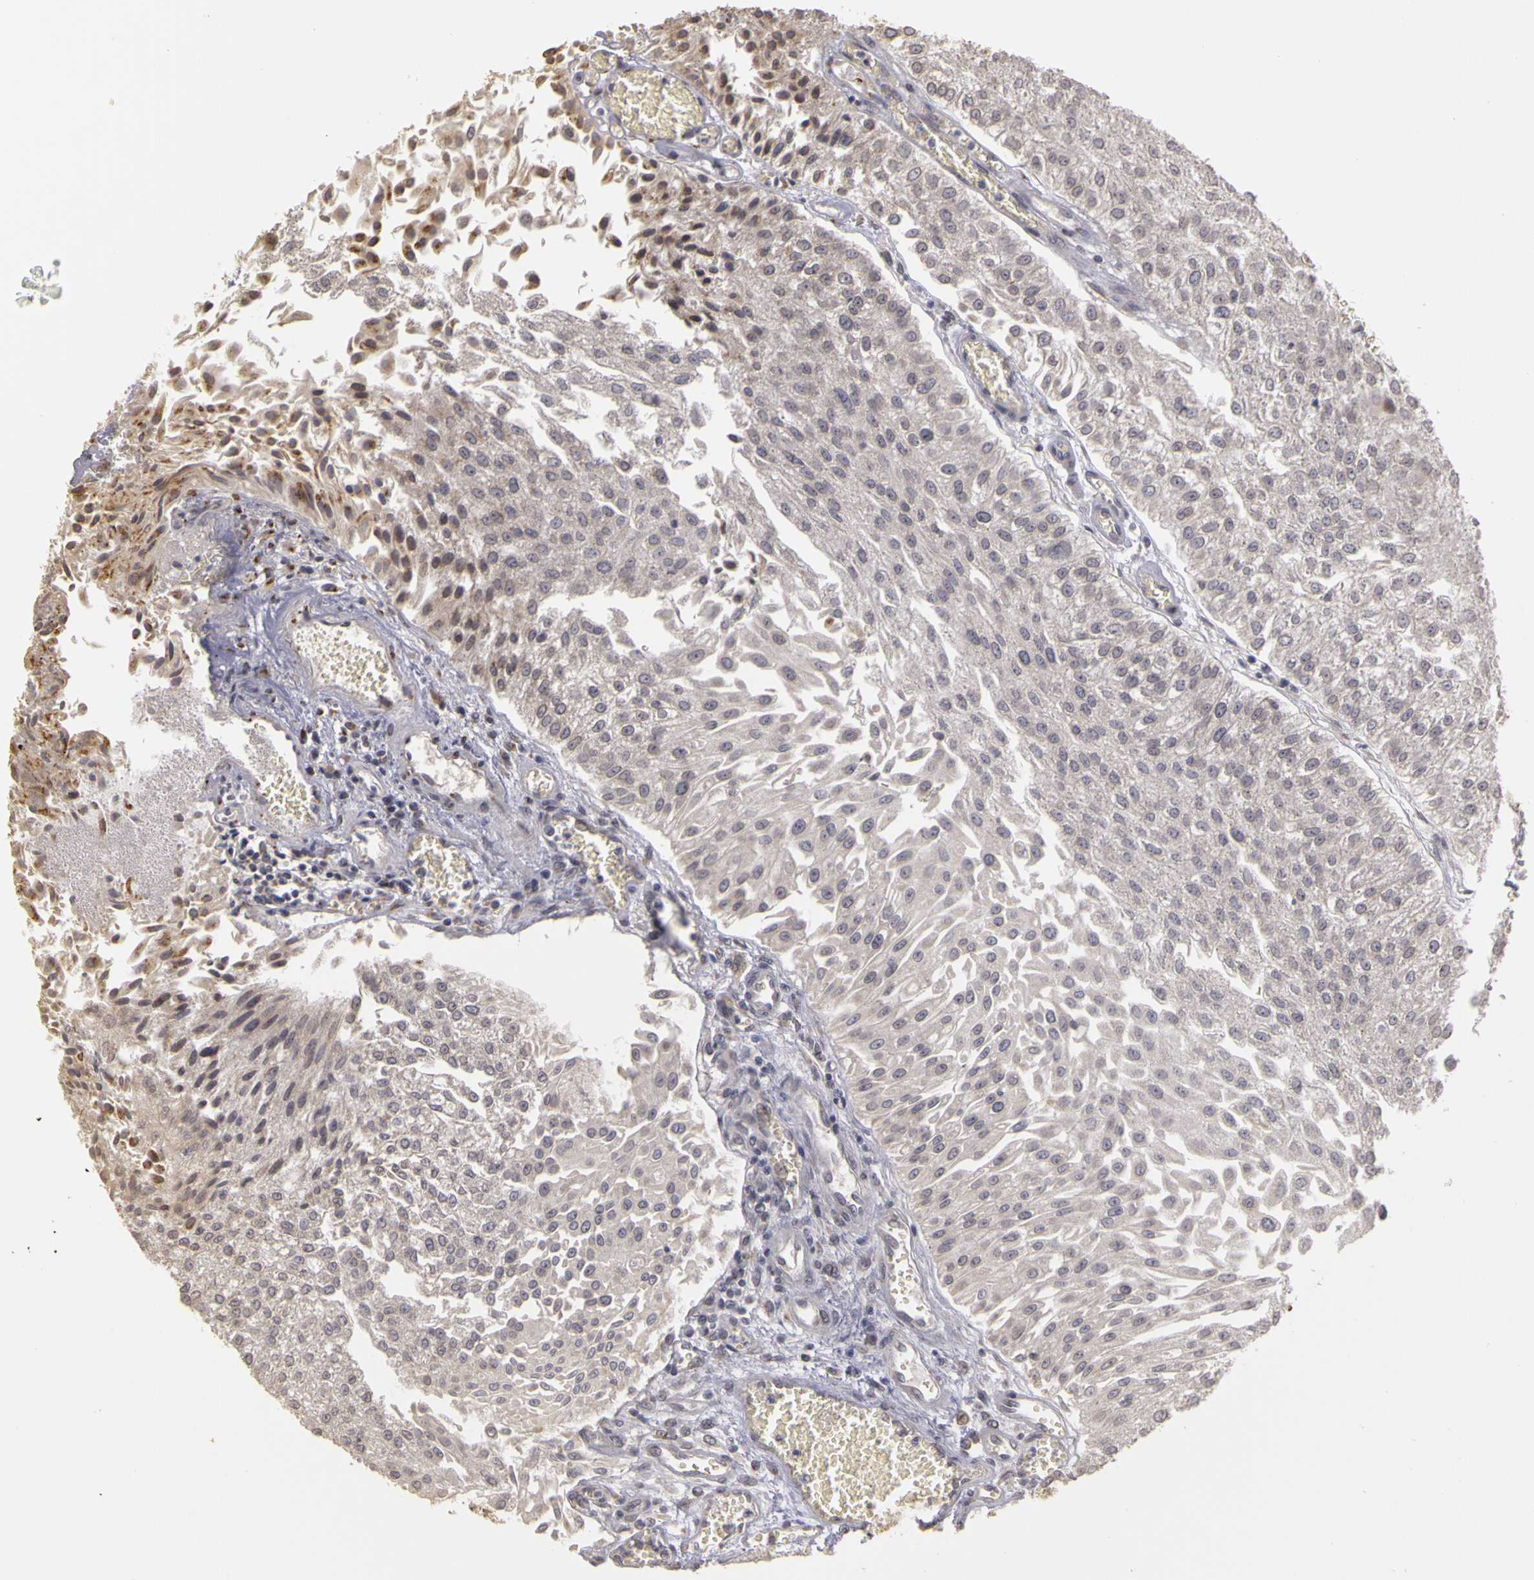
{"staining": {"intensity": "negative", "quantity": "none", "location": "none"}, "tissue": "urothelial cancer", "cell_type": "Tumor cells", "image_type": "cancer", "snomed": [{"axis": "morphology", "description": "Urothelial carcinoma, Low grade"}, {"axis": "topography", "description": "Urinary bladder"}], "caption": "There is no significant positivity in tumor cells of low-grade urothelial carcinoma.", "gene": "FRMD7", "patient": {"sex": "male", "age": 86}}